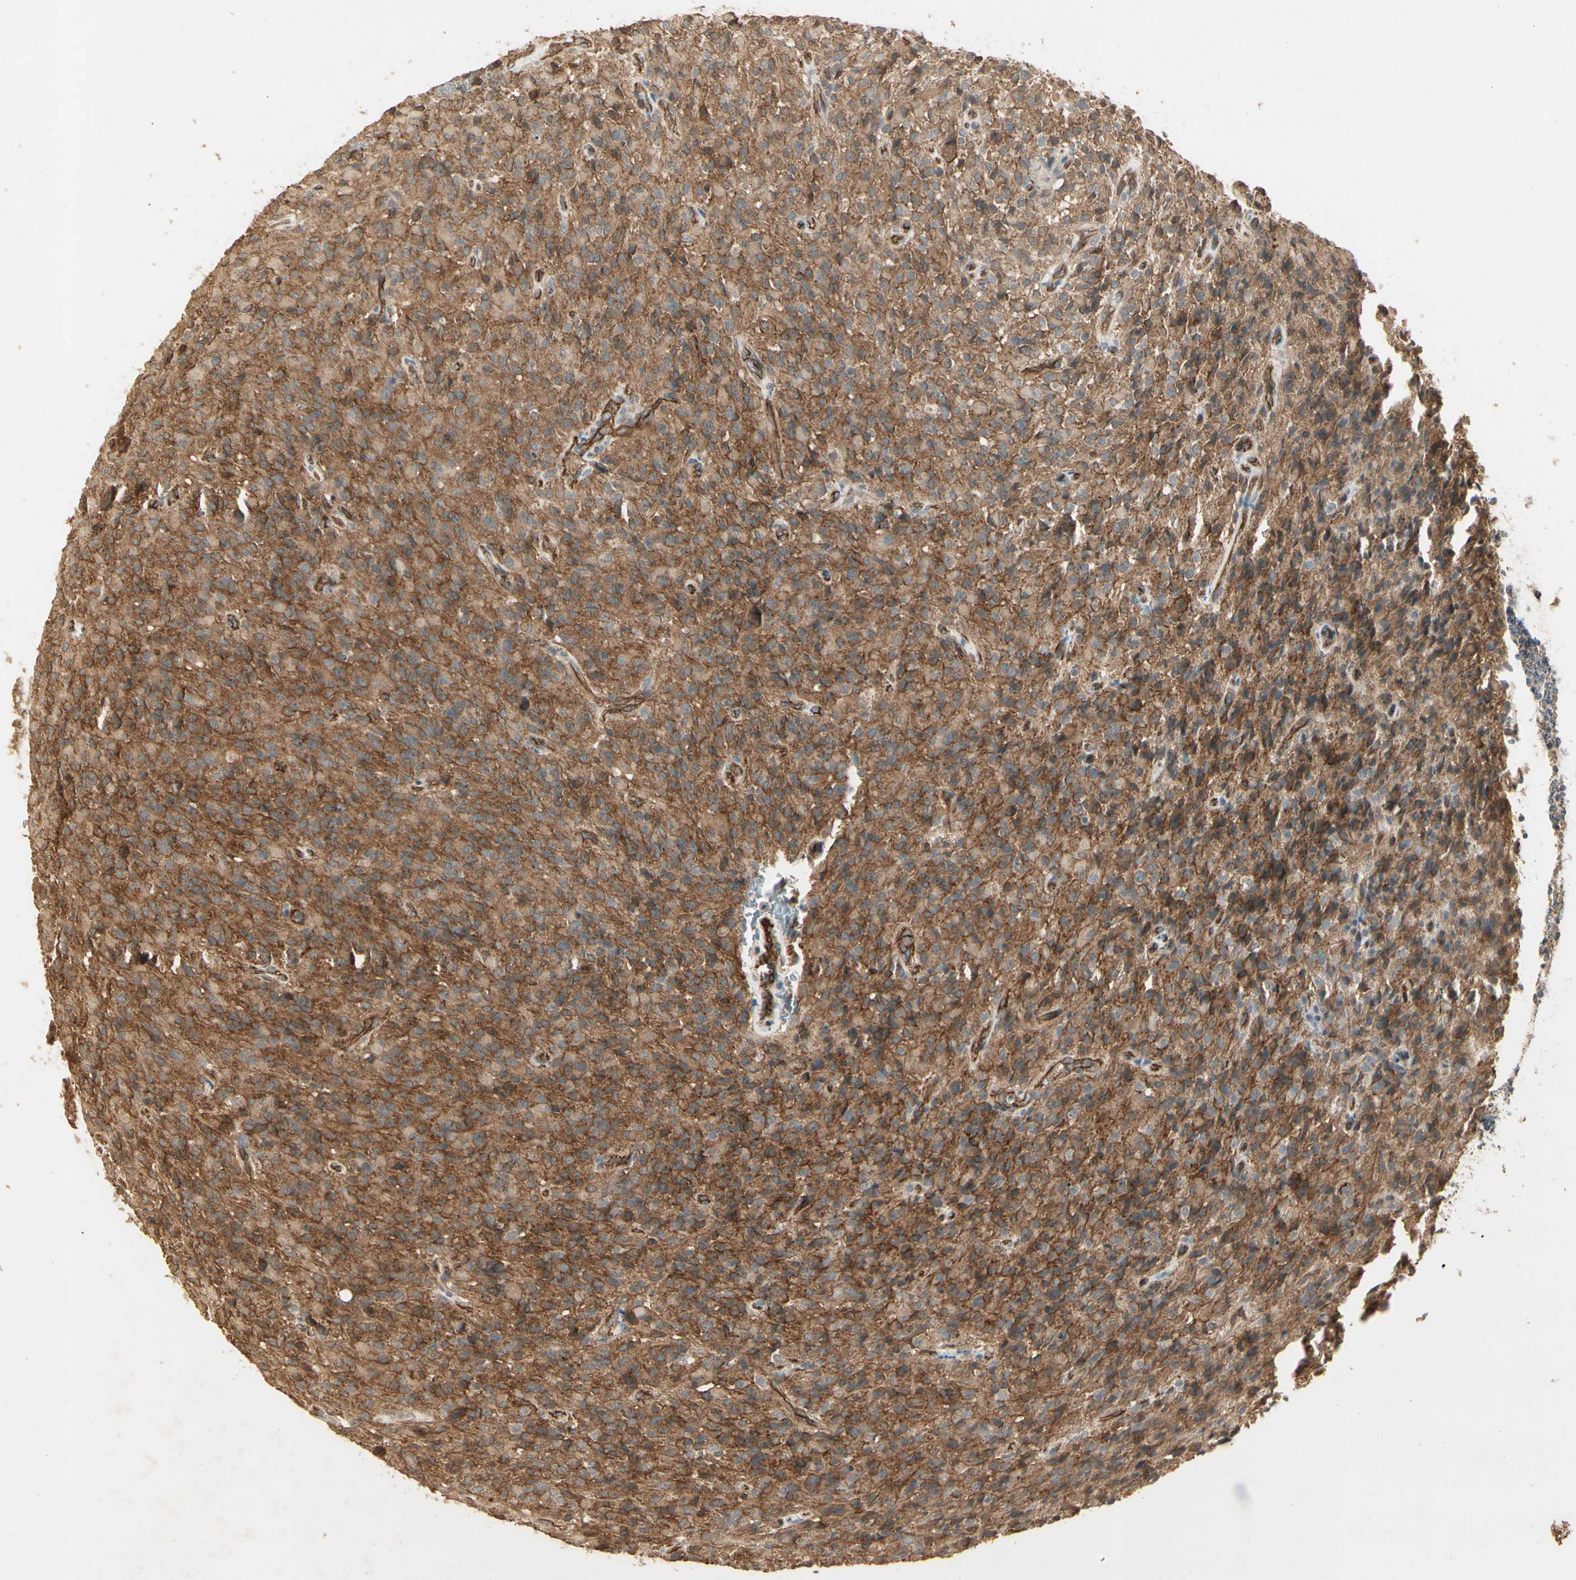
{"staining": {"intensity": "negative", "quantity": "none", "location": "none"}, "tissue": "glioma", "cell_type": "Tumor cells", "image_type": "cancer", "snomed": [{"axis": "morphology", "description": "Glioma, malignant, High grade"}, {"axis": "topography", "description": "Brain"}], "caption": "A photomicrograph of high-grade glioma (malignant) stained for a protein displays no brown staining in tumor cells.", "gene": "RNF180", "patient": {"sex": "male", "age": 71}}